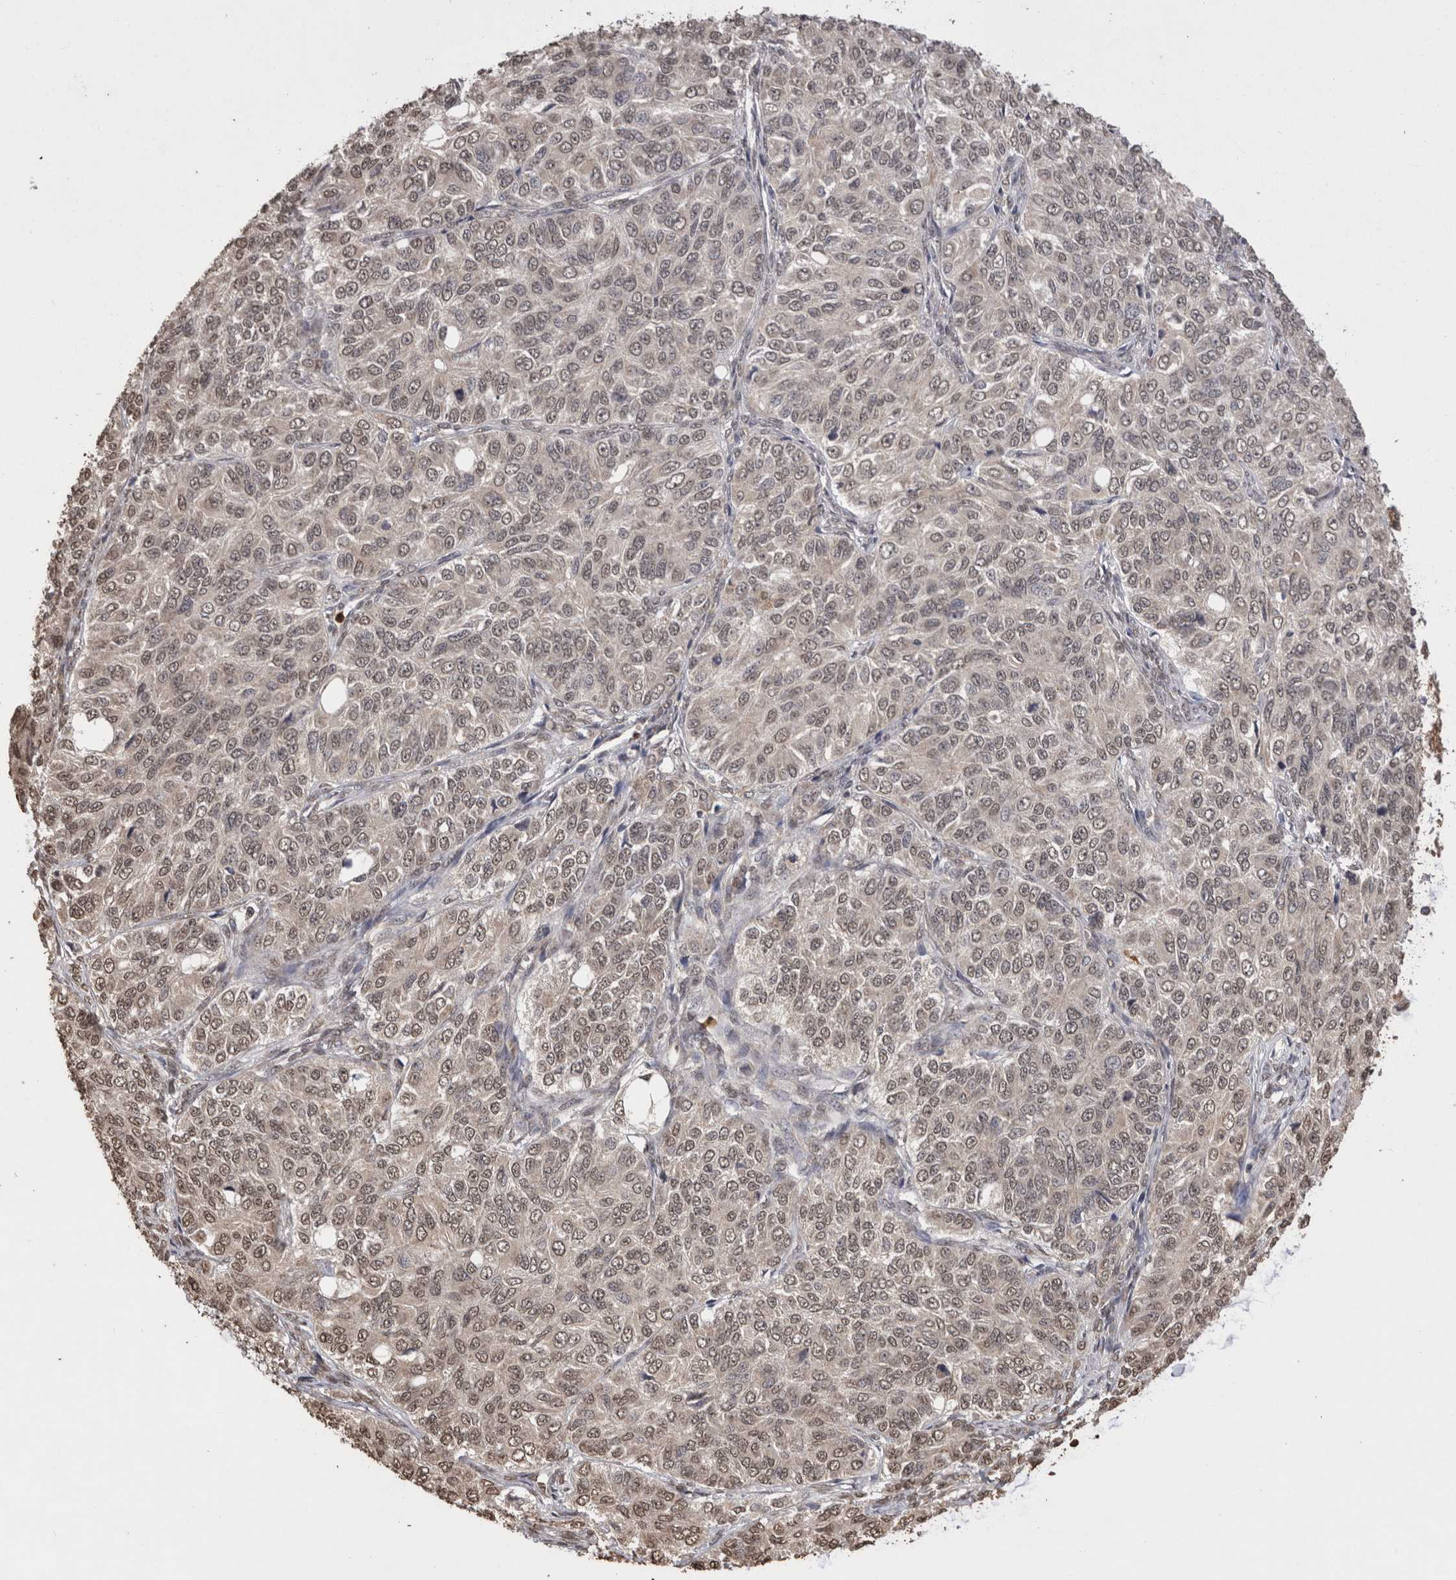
{"staining": {"intensity": "weak", "quantity": ">75%", "location": "nuclear"}, "tissue": "ovarian cancer", "cell_type": "Tumor cells", "image_type": "cancer", "snomed": [{"axis": "morphology", "description": "Carcinoma, endometroid"}, {"axis": "topography", "description": "Ovary"}], "caption": "Human ovarian endometroid carcinoma stained with a brown dye demonstrates weak nuclear positive staining in approximately >75% of tumor cells.", "gene": "GRK5", "patient": {"sex": "female", "age": 51}}